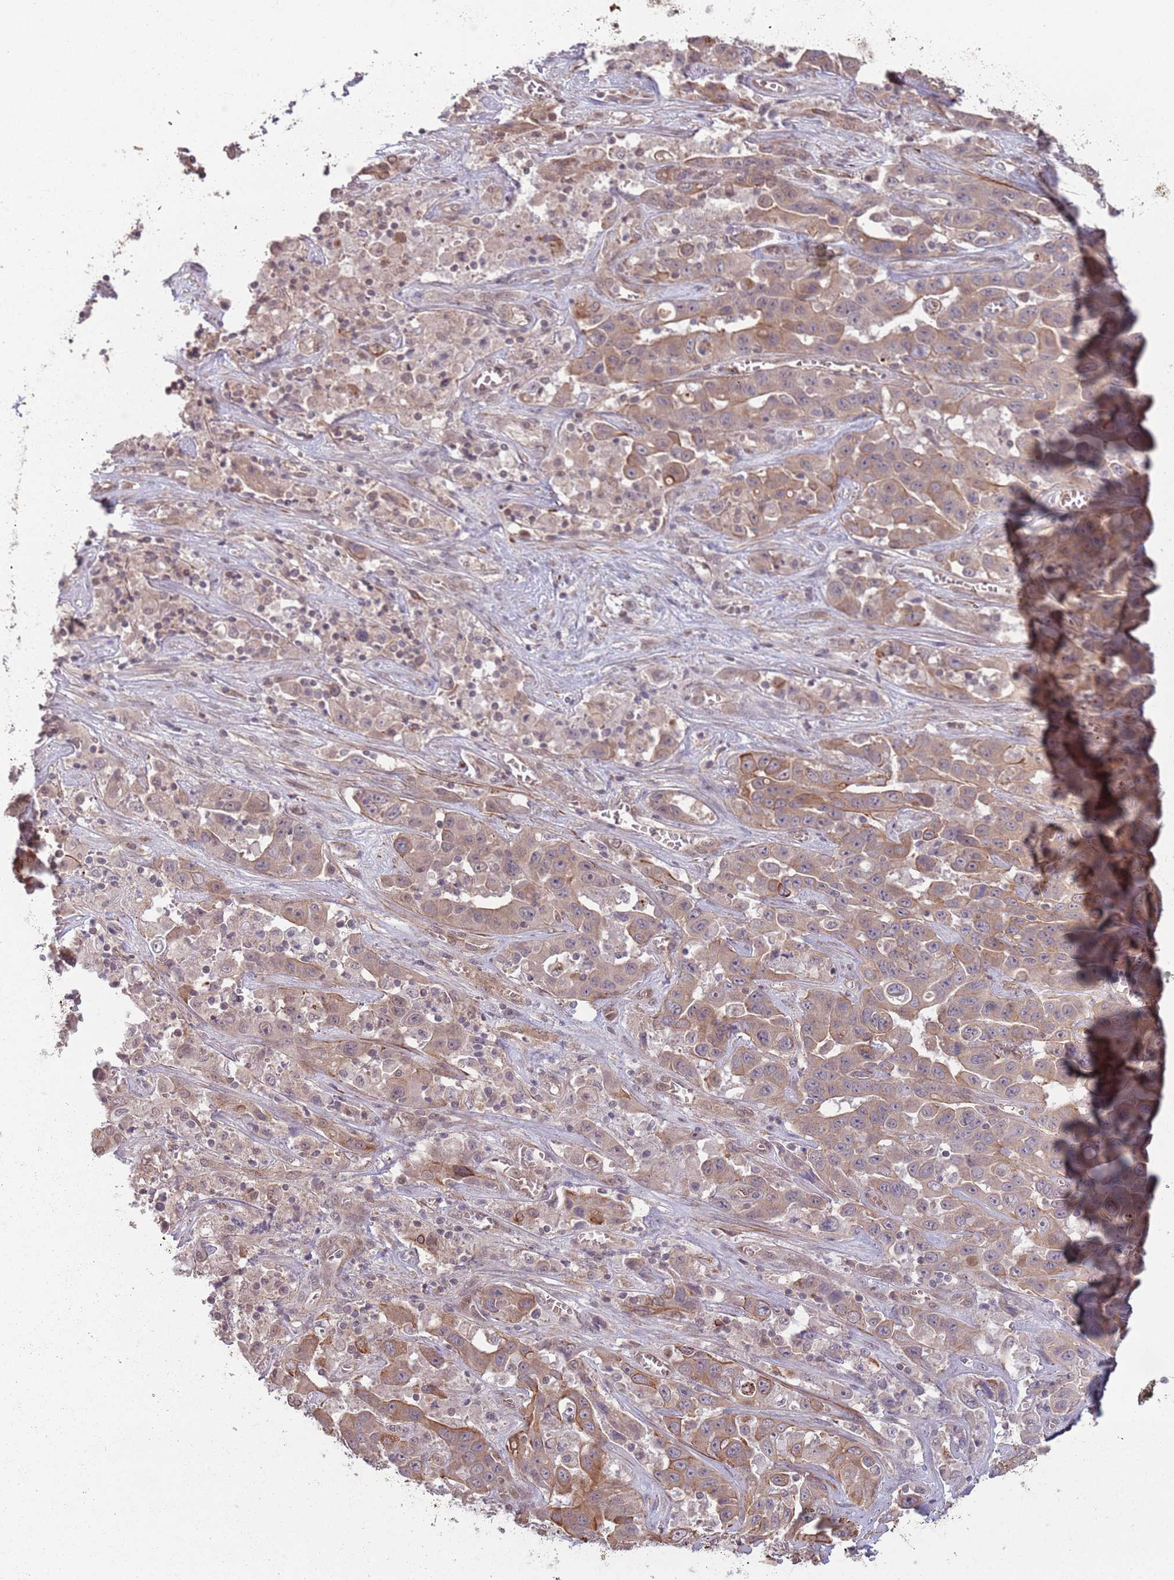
{"staining": {"intensity": "moderate", "quantity": "25%-75%", "location": "cytoplasmic/membranous"}, "tissue": "liver cancer", "cell_type": "Tumor cells", "image_type": "cancer", "snomed": [{"axis": "morphology", "description": "Cholangiocarcinoma"}, {"axis": "topography", "description": "Liver"}], "caption": "Liver cholangiocarcinoma stained for a protein (brown) shows moderate cytoplasmic/membranous positive expression in approximately 25%-75% of tumor cells.", "gene": "CCDC154", "patient": {"sex": "female", "age": 52}}